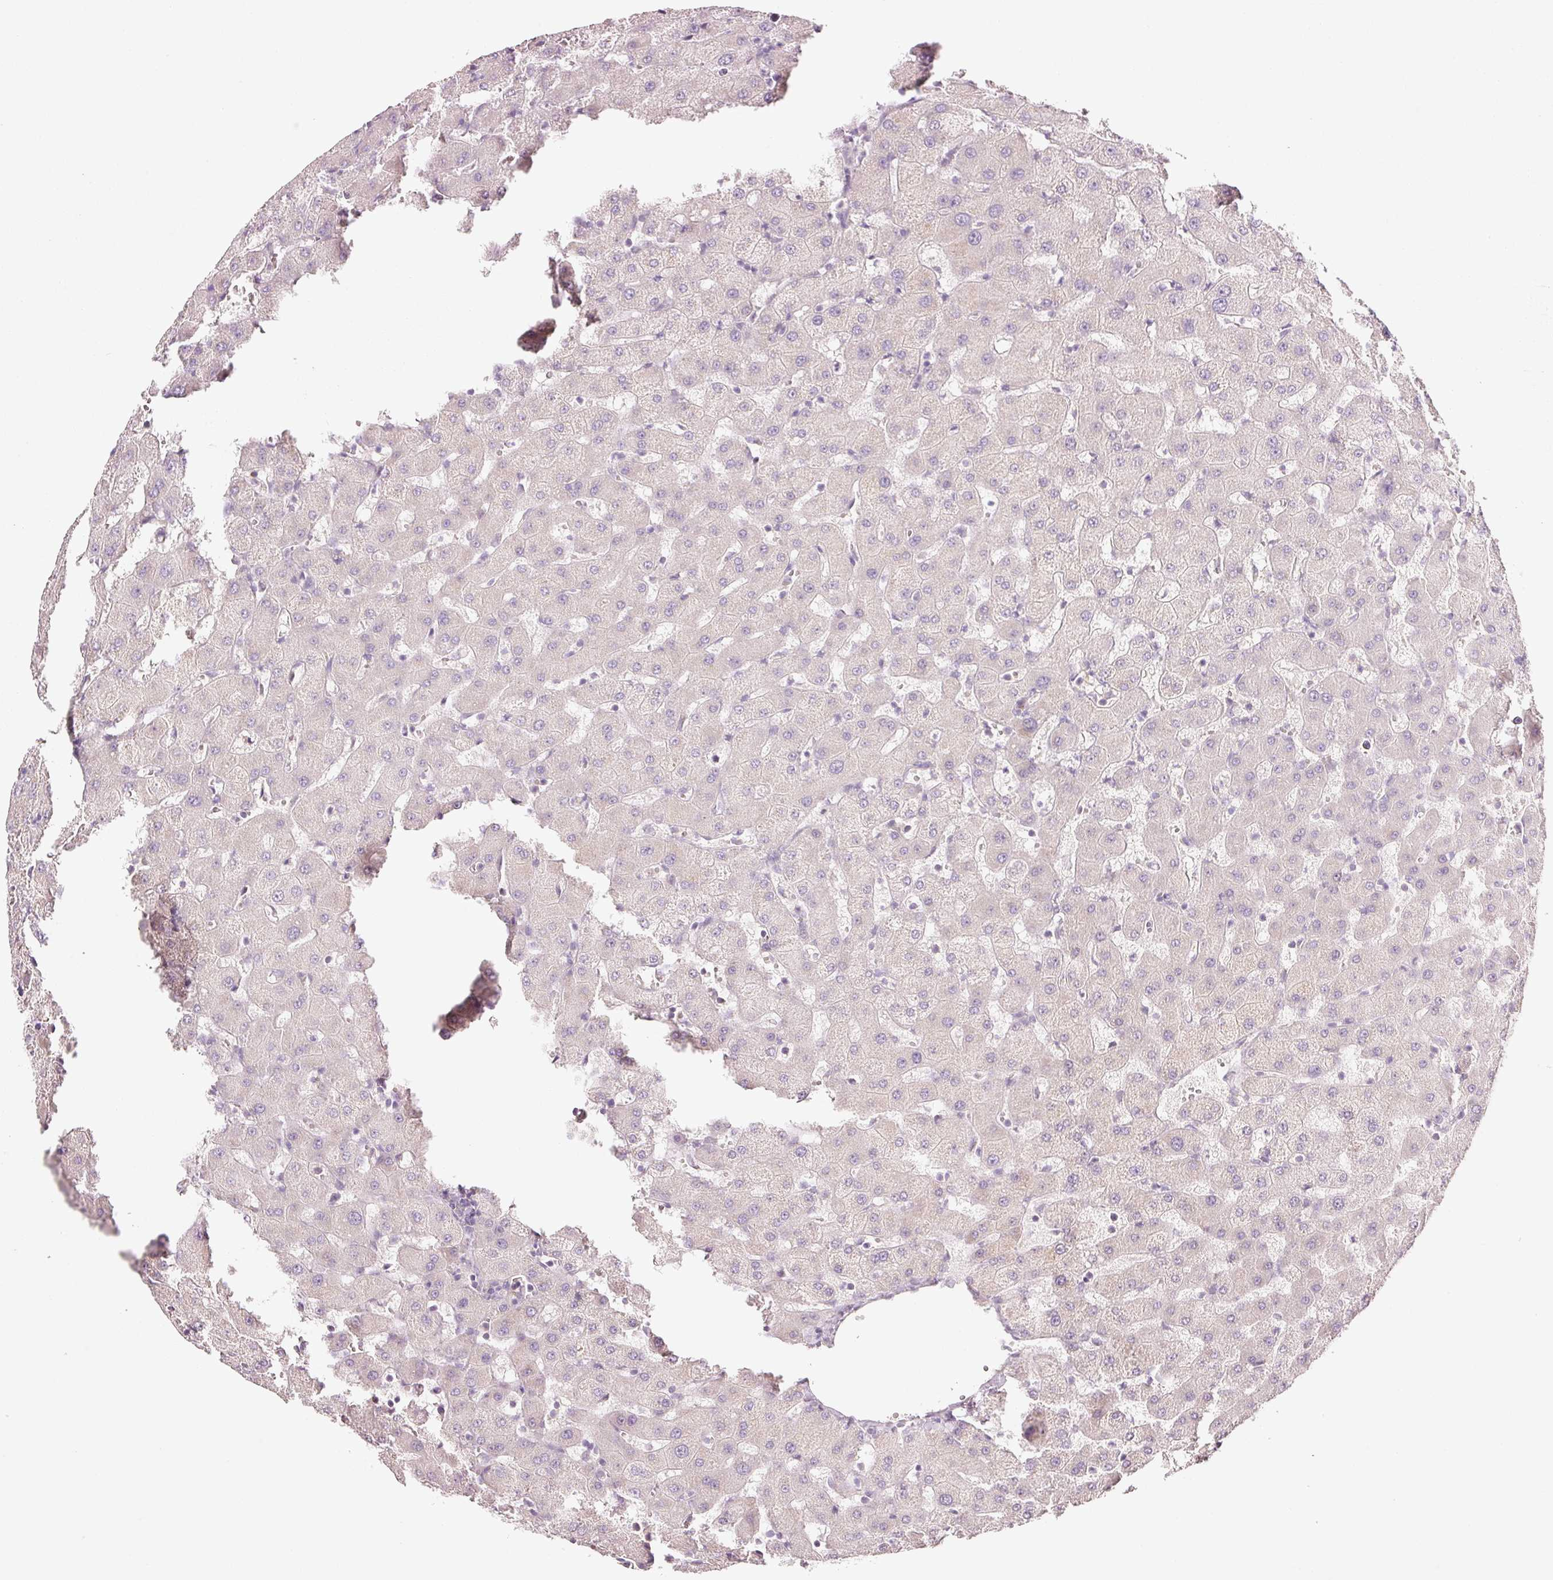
{"staining": {"intensity": "negative", "quantity": "none", "location": "none"}, "tissue": "liver", "cell_type": "Cholangiocytes", "image_type": "normal", "snomed": [{"axis": "morphology", "description": "Normal tissue, NOS"}, {"axis": "topography", "description": "Liver"}], "caption": "The photomicrograph shows no significant positivity in cholangiocytes of liver.", "gene": "FAM78B", "patient": {"sex": "female", "age": 63}}